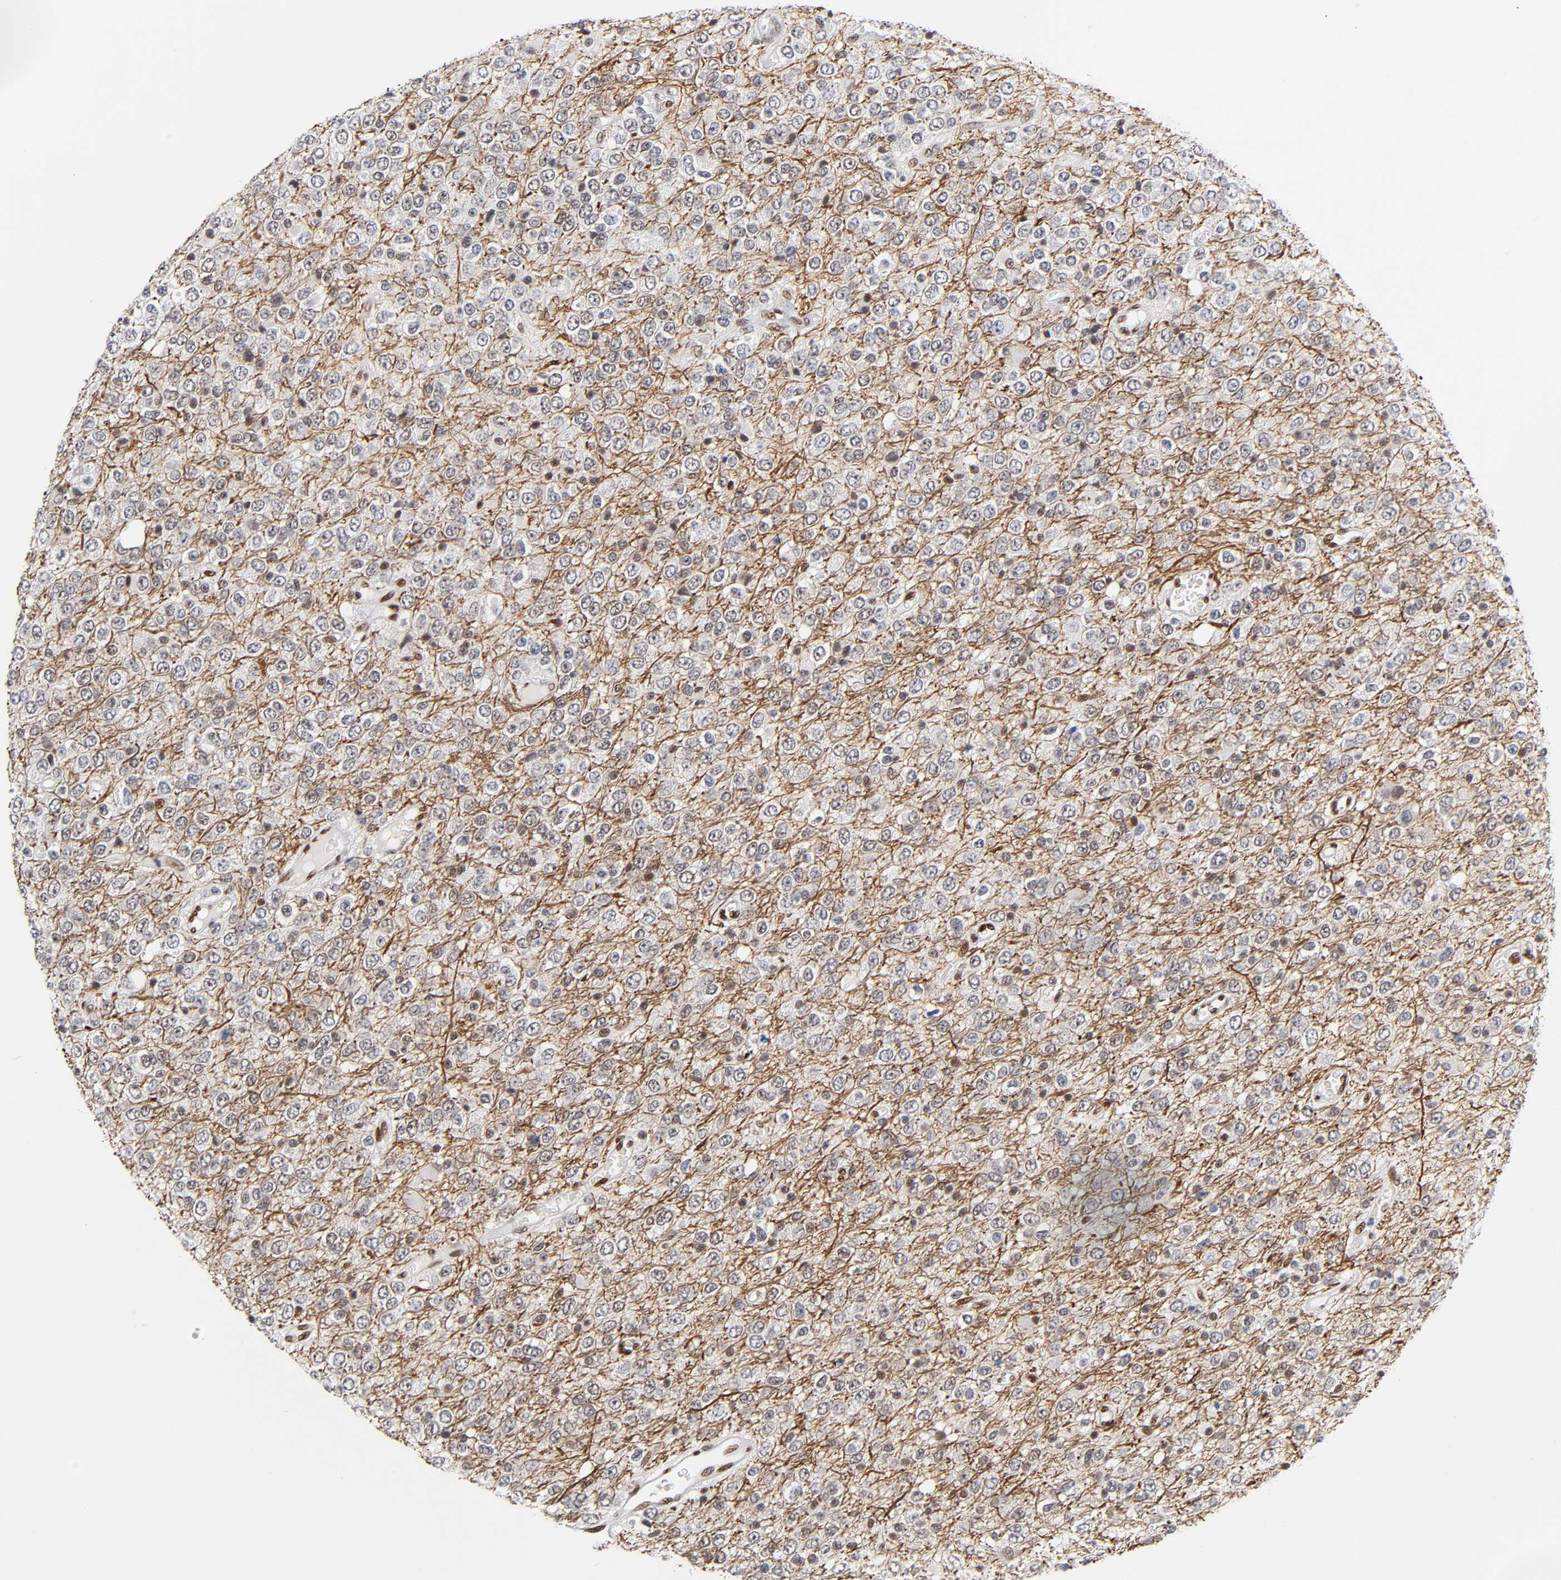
{"staining": {"intensity": "weak", "quantity": "<25%", "location": "nuclear"}, "tissue": "glioma", "cell_type": "Tumor cells", "image_type": "cancer", "snomed": [{"axis": "morphology", "description": "Glioma, malignant, High grade"}, {"axis": "topography", "description": "pancreas cauda"}], "caption": "A photomicrograph of glioma stained for a protein reveals no brown staining in tumor cells. (Brightfield microscopy of DAB immunohistochemistry (IHC) at high magnification).", "gene": "NR3C1", "patient": {"sex": "male", "age": 60}}